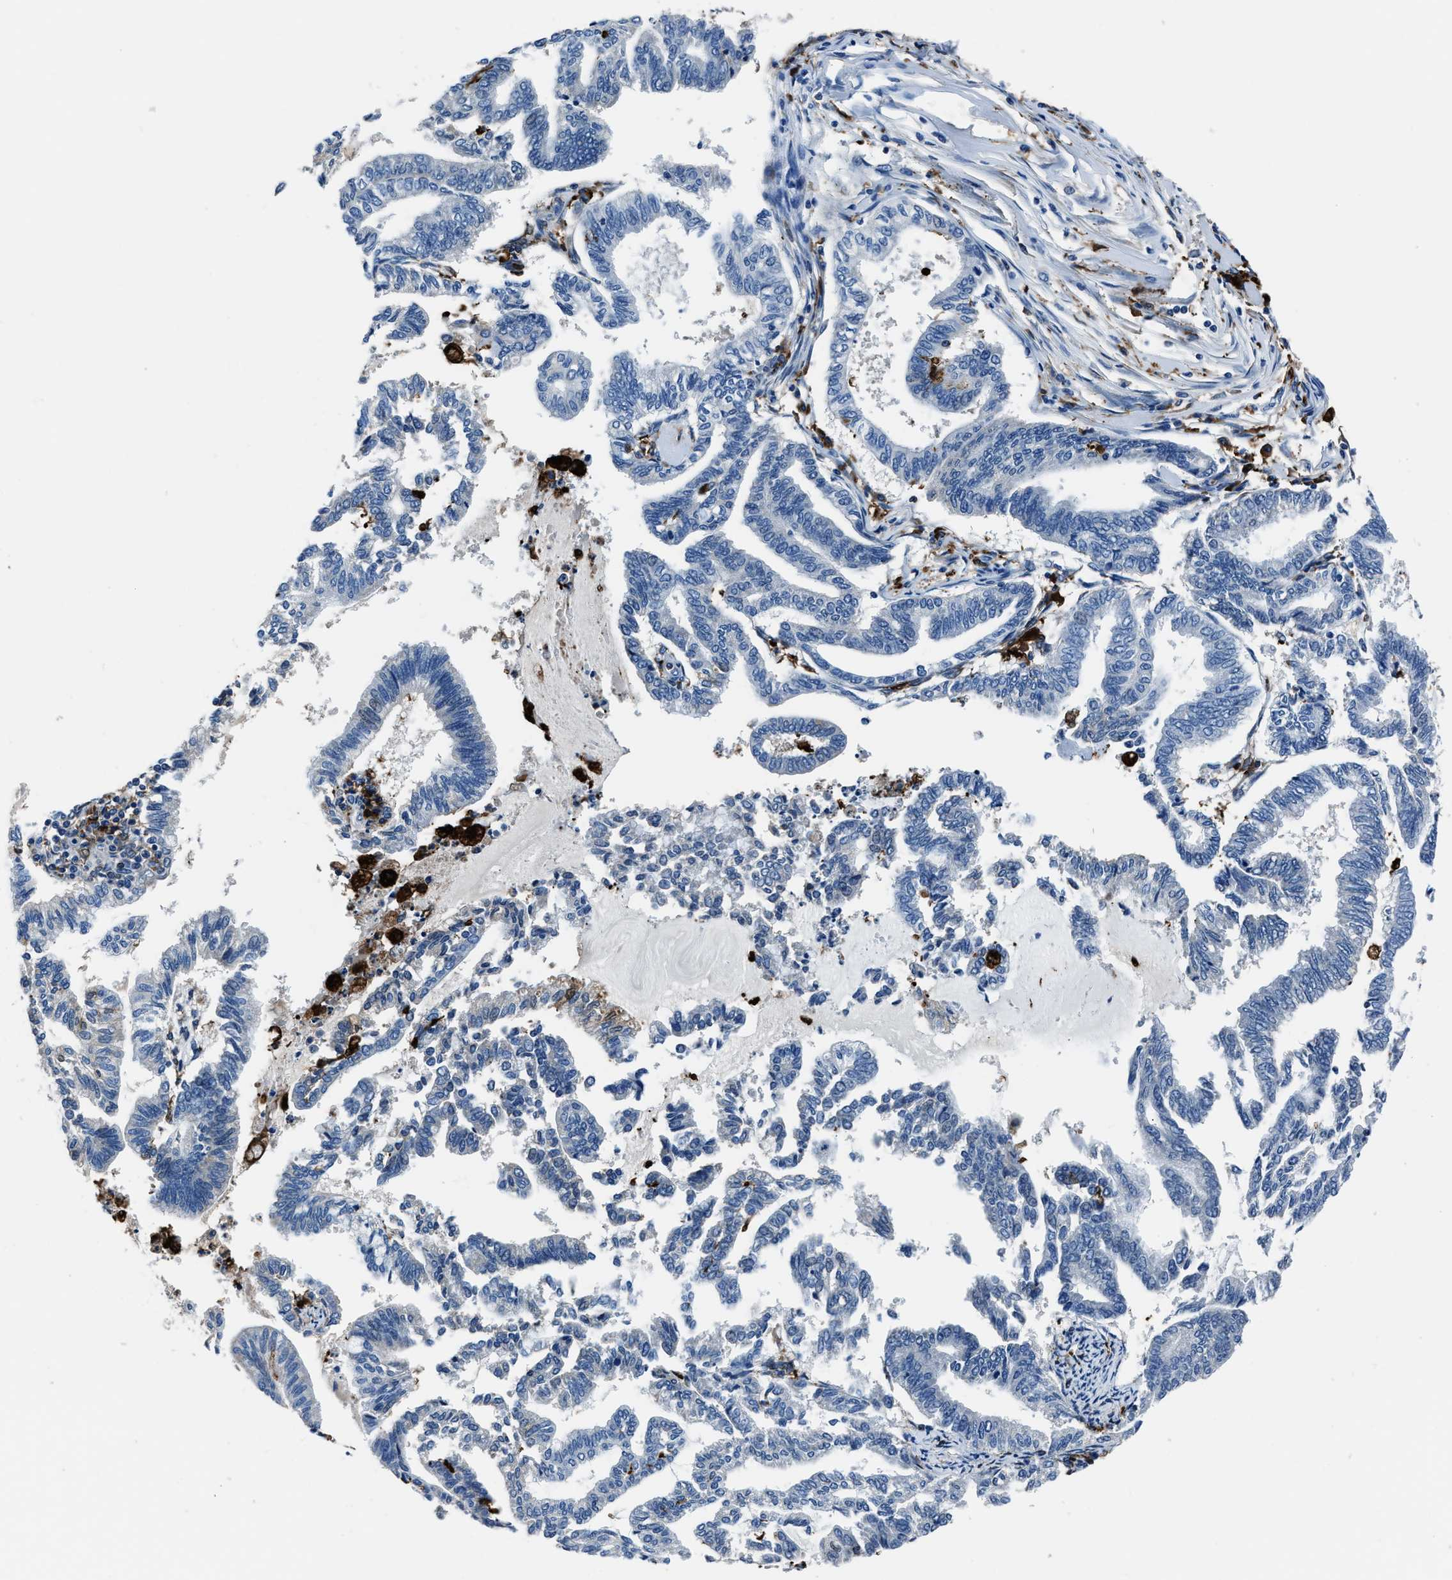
{"staining": {"intensity": "negative", "quantity": "none", "location": "none"}, "tissue": "endometrial cancer", "cell_type": "Tumor cells", "image_type": "cancer", "snomed": [{"axis": "morphology", "description": "Adenocarcinoma, NOS"}, {"axis": "topography", "description": "Endometrium"}], "caption": "The image reveals no staining of tumor cells in endometrial cancer (adenocarcinoma).", "gene": "FTL", "patient": {"sex": "female", "age": 79}}